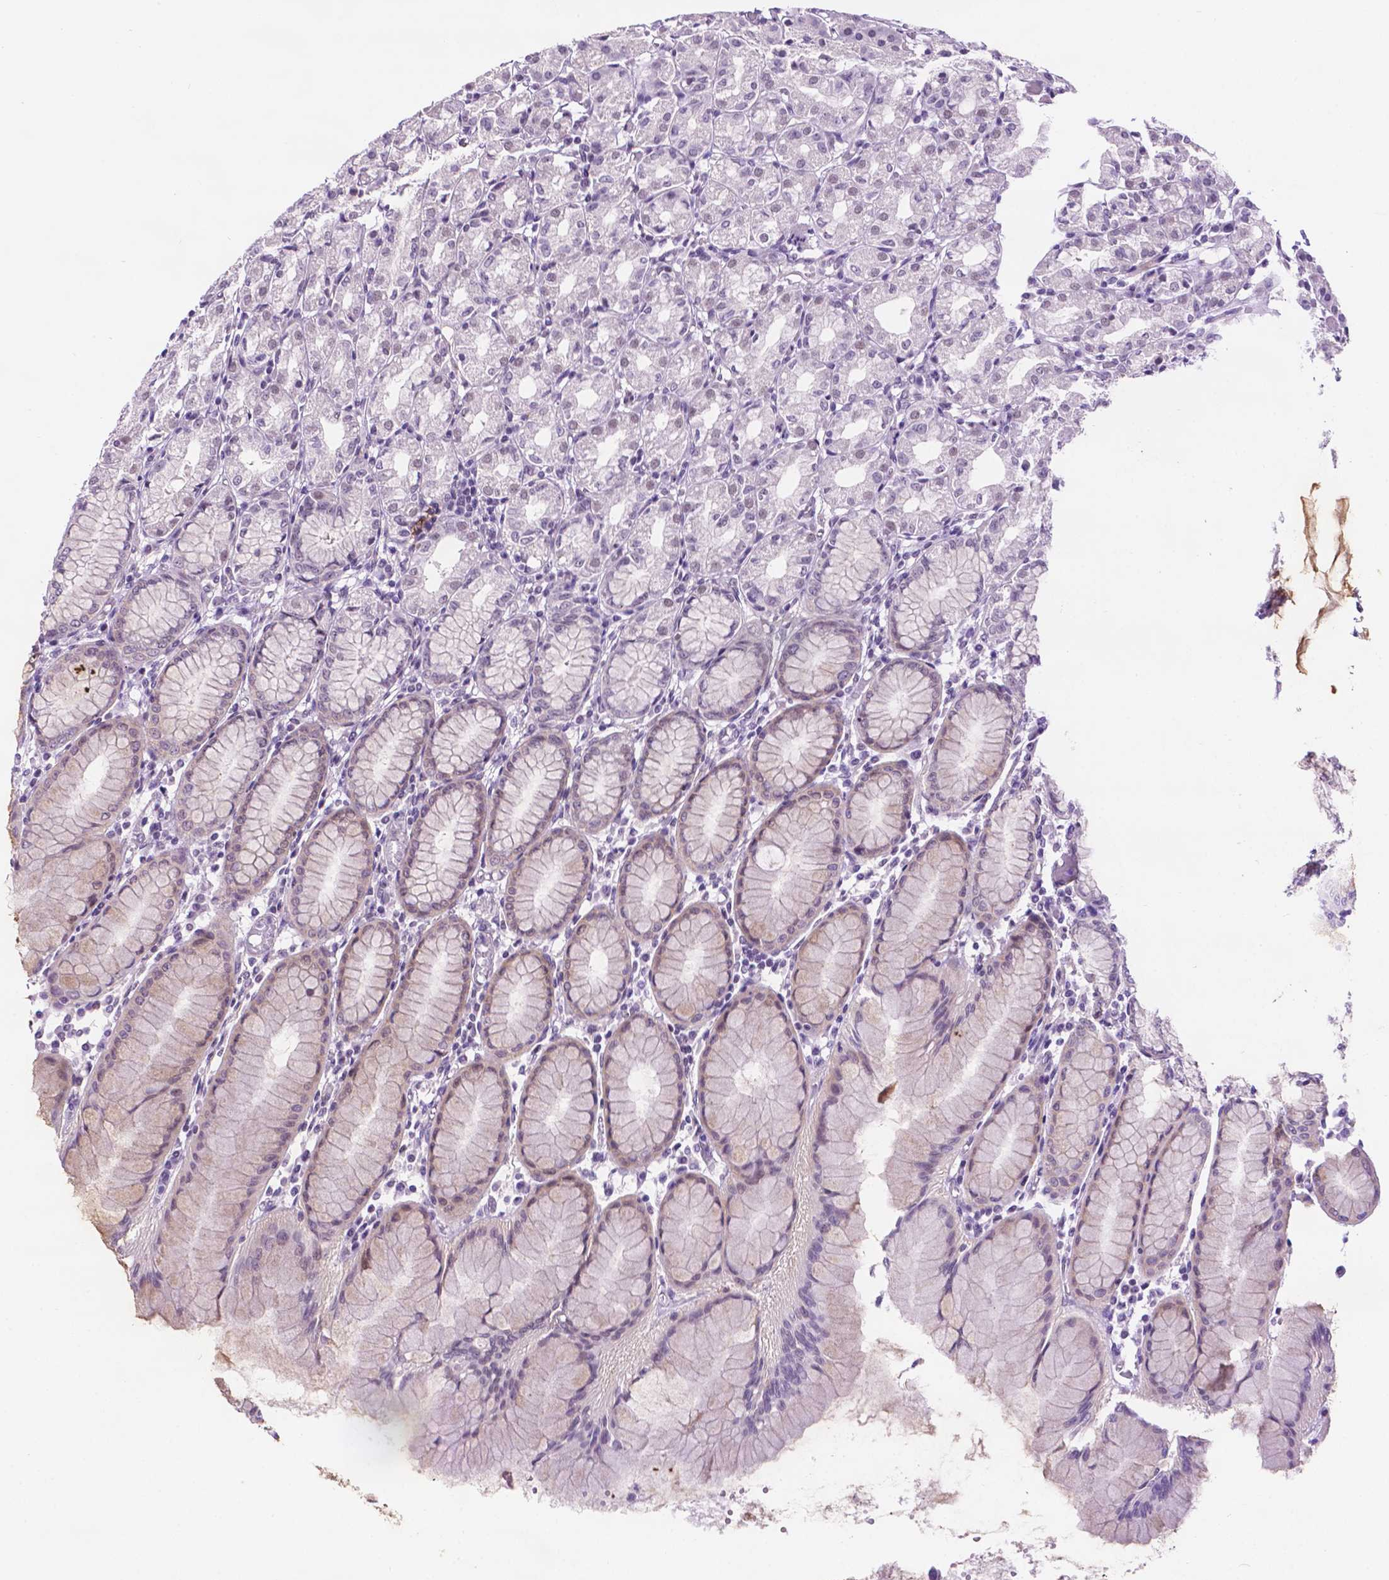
{"staining": {"intensity": "negative", "quantity": "none", "location": "none"}, "tissue": "stomach", "cell_type": "Glandular cells", "image_type": "normal", "snomed": [{"axis": "morphology", "description": "Normal tissue, NOS"}, {"axis": "topography", "description": "Stomach"}], "caption": "This is an immunohistochemistry histopathology image of benign human stomach. There is no positivity in glandular cells.", "gene": "TACSTD2", "patient": {"sex": "female", "age": 57}}